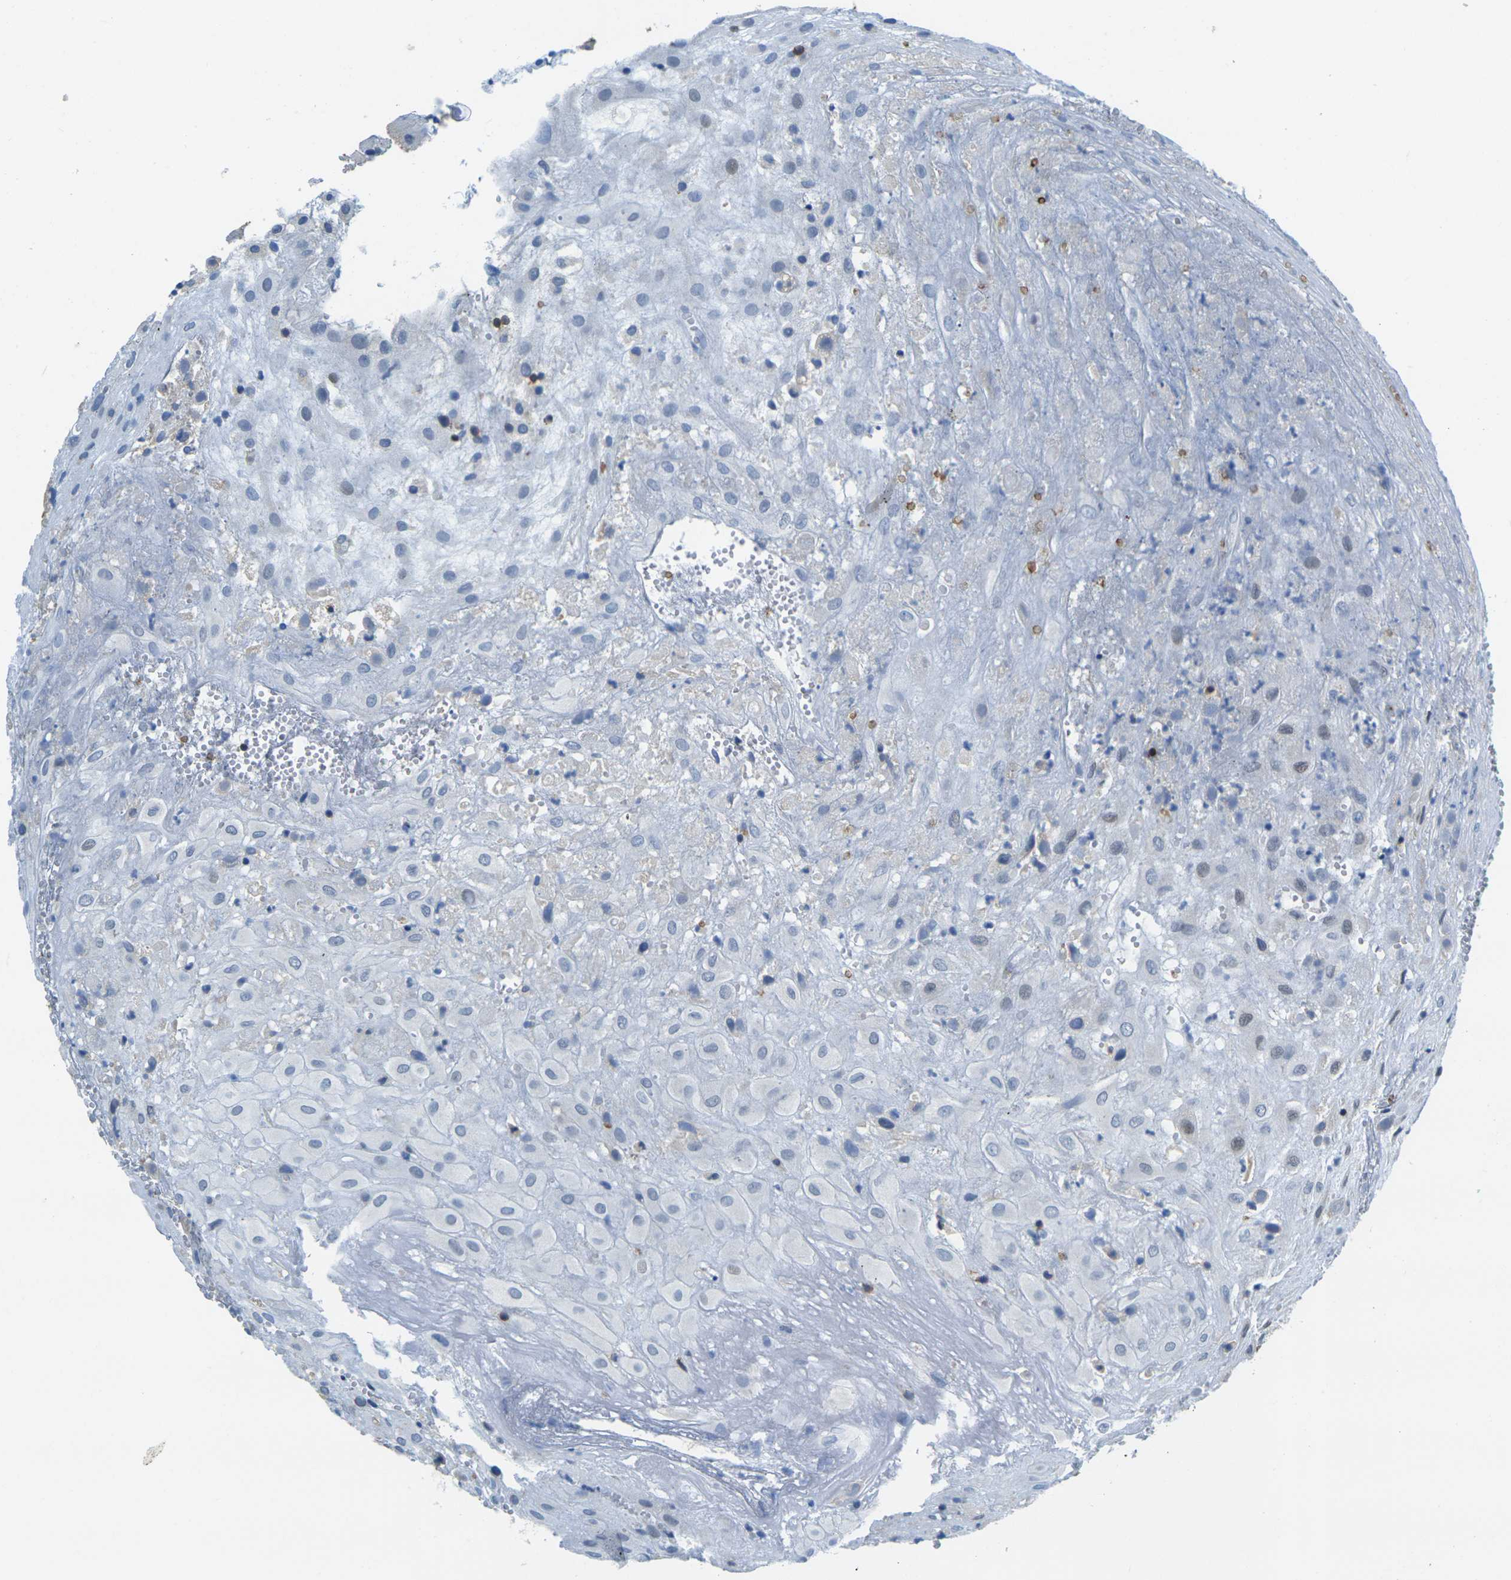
{"staining": {"intensity": "negative", "quantity": "none", "location": "none"}, "tissue": "placenta", "cell_type": "Decidual cells", "image_type": "normal", "snomed": [{"axis": "morphology", "description": "Normal tissue, NOS"}, {"axis": "topography", "description": "Placenta"}], "caption": "Image shows no protein staining in decidual cells of benign placenta. (Brightfield microscopy of DAB (3,3'-diaminobenzidine) immunohistochemistry (IHC) at high magnification).", "gene": "CD3D", "patient": {"sex": "female", "age": 18}}